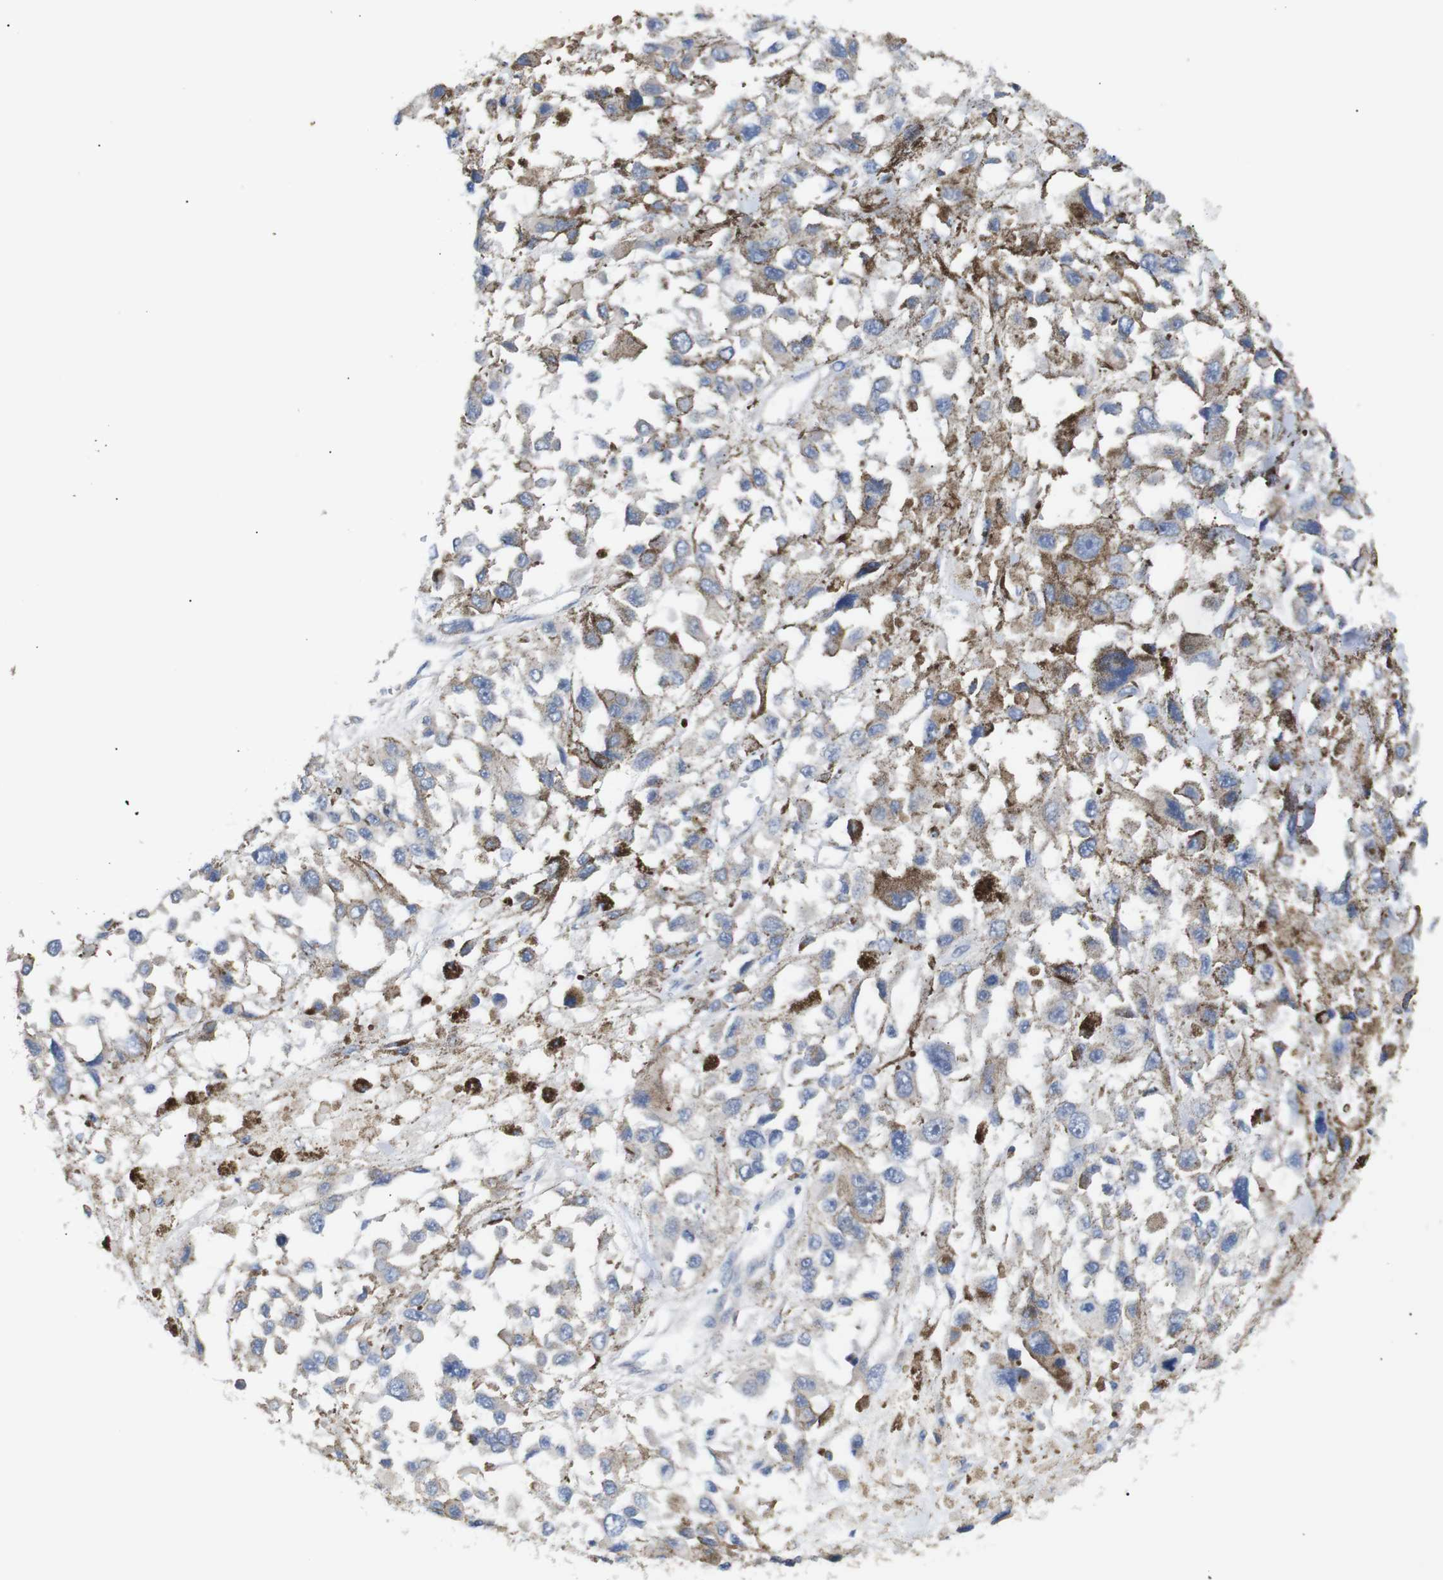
{"staining": {"intensity": "negative", "quantity": "none", "location": "none"}, "tissue": "melanoma", "cell_type": "Tumor cells", "image_type": "cancer", "snomed": [{"axis": "morphology", "description": "Malignant melanoma, Metastatic site"}, {"axis": "topography", "description": "Lymph node"}], "caption": "An immunohistochemistry (IHC) micrograph of melanoma is shown. There is no staining in tumor cells of melanoma.", "gene": "ALOX15", "patient": {"sex": "male", "age": 59}}